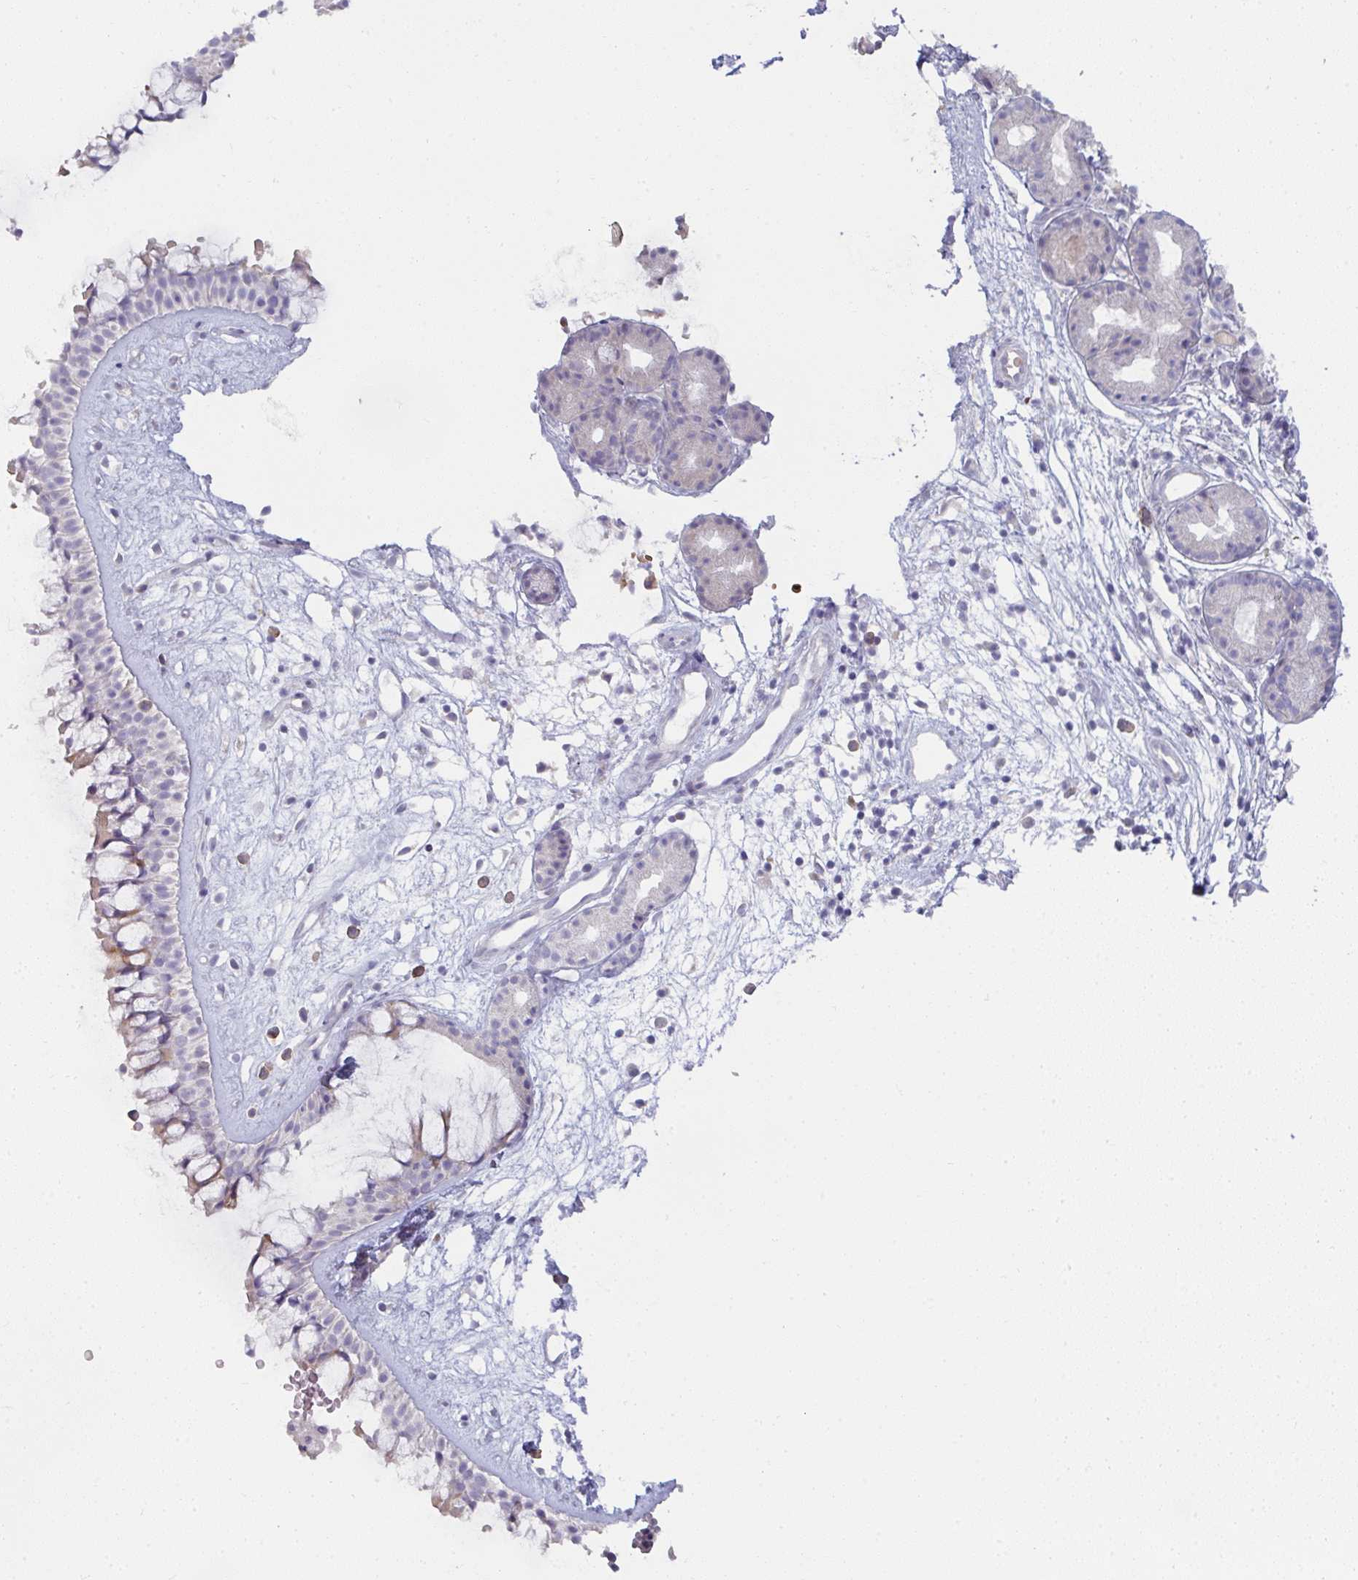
{"staining": {"intensity": "weak", "quantity": "25%-75%", "location": "cytoplasmic/membranous"}, "tissue": "nasopharynx", "cell_type": "Respiratory epithelial cells", "image_type": "normal", "snomed": [{"axis": "morphology", "description": "Normal tissue, NOS"}, {"axis": "topography", "description": "Nasopharynx"}], "caption": "Immunohistochemistry (IHC) of unremarkable nasopharynx shows low levels of weak cytoplasmic/membranous positivity in approximately 25%-75% of respiratory epithelial cells. The protein of interest is stained brown, and the nuclei are stained in blue (DAB IHC with brightfield microscopy, high magnification).", "gene": "SHB", "patient": {"sex": "male", "age": 32}}